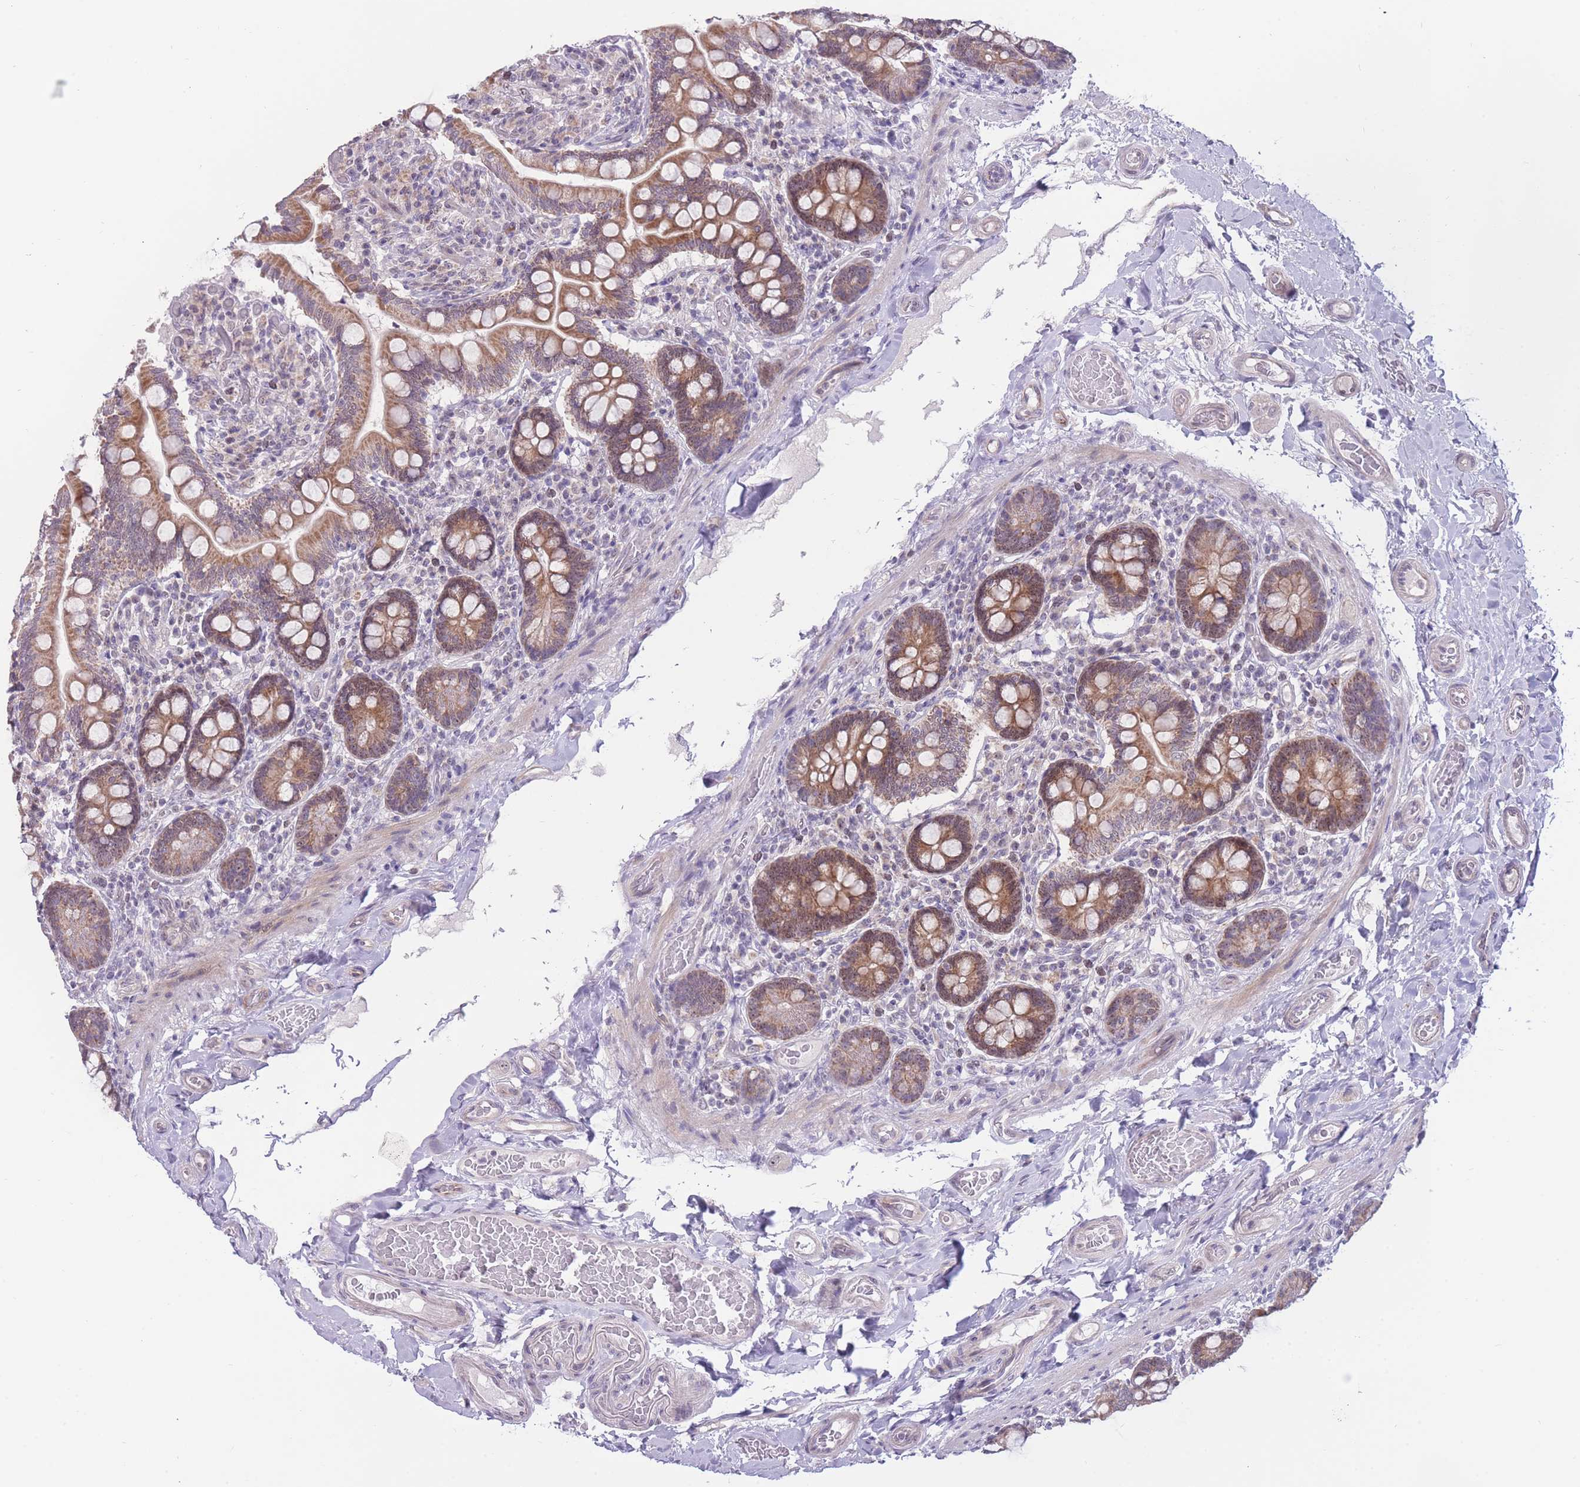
{"staining": {"intensity": "moderate", "quantity": ">75%", "location": "cytoplasmic/membranous"}, "tissue": "small intestine", "cell_type": "Glandular cells", "image_type": "normal", "snomed": [{"axis": "morphology", "description": "Normal tissue, NOS"}, {"axis": "topography", "description": "Small intestine"}], "caption": "Moderate cytoplasmic/membranous positivity is appreciated in approximately >75% of glandular cells in normal small intestine.", "gene": "MCIDAS", "patient": {"sex": "female", "age": 64}}